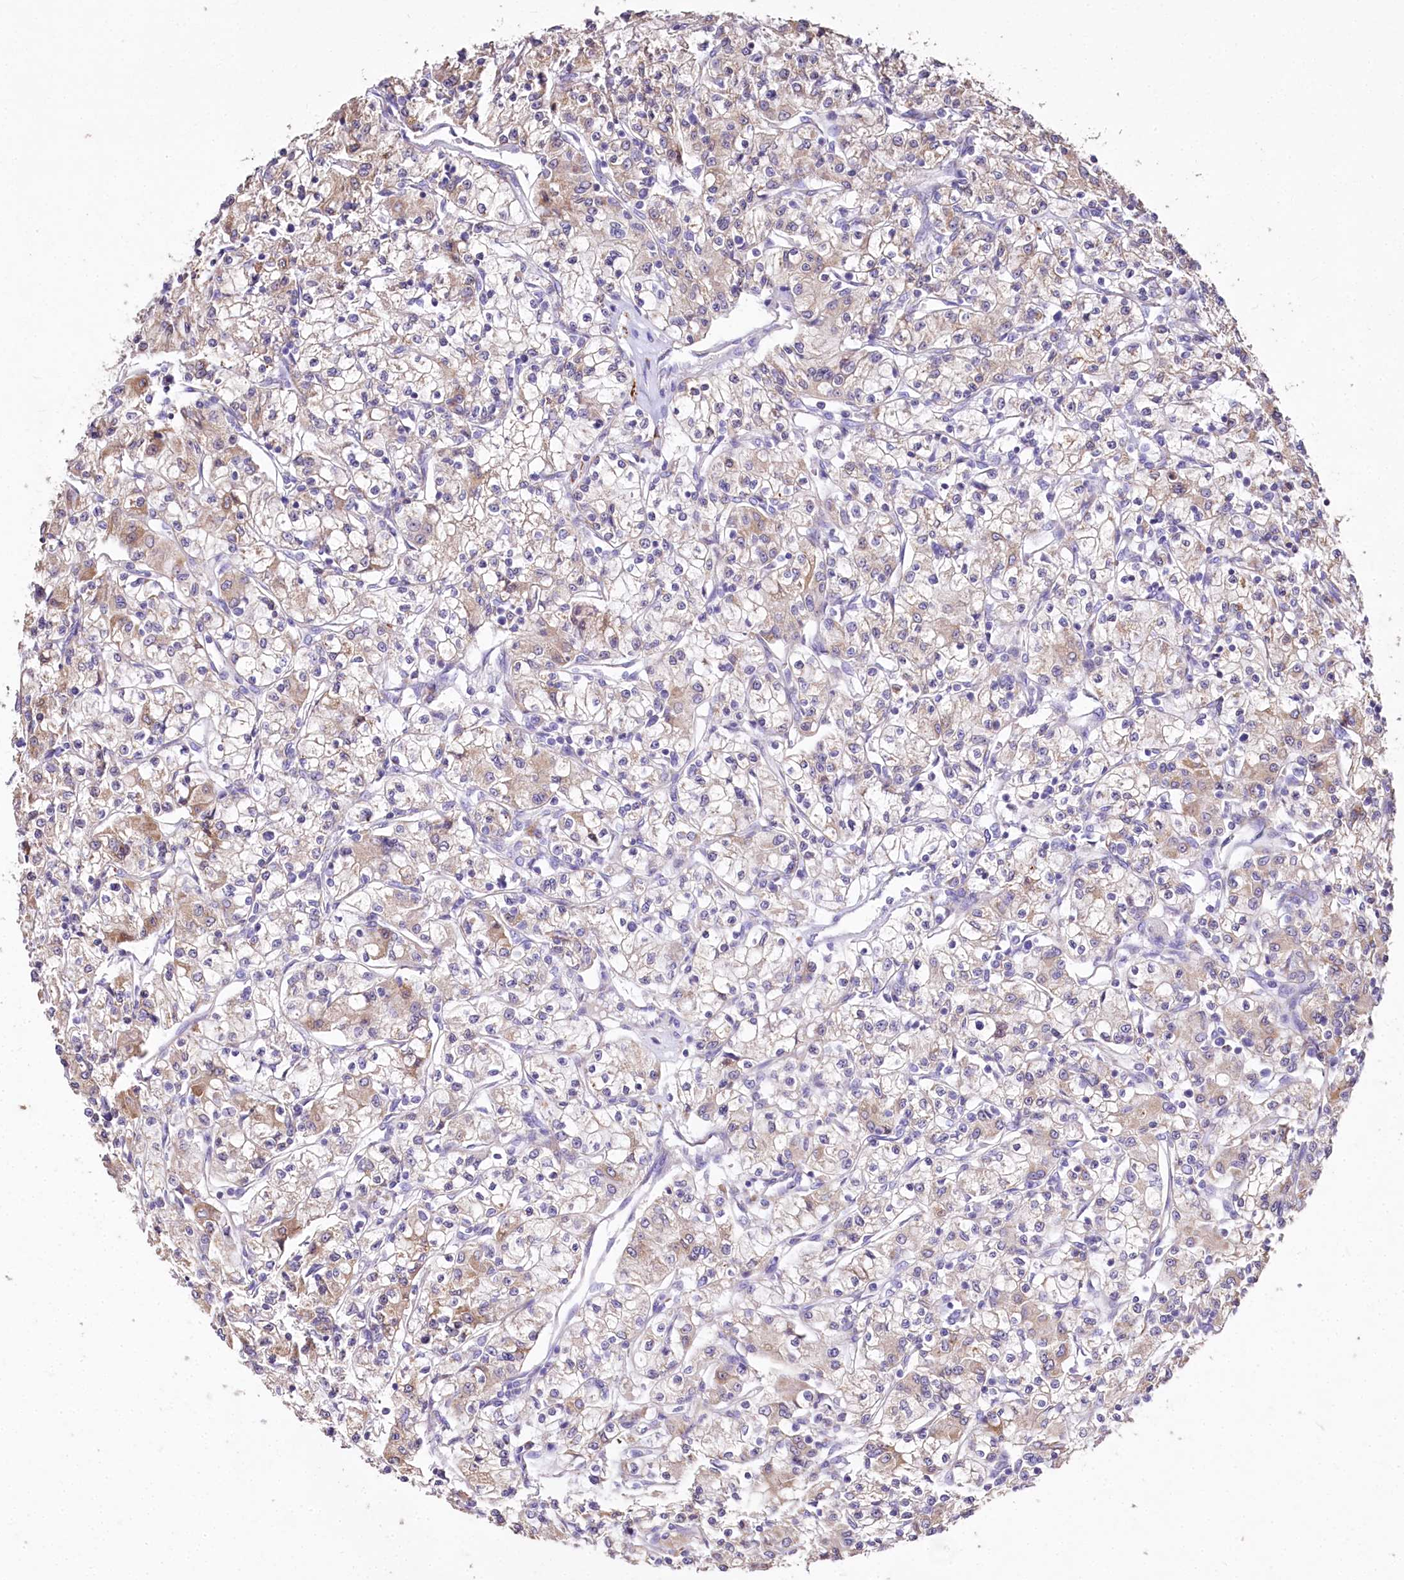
{"staining": {"intensity": "weak", "quantity": ">75%", "location": "cytoplasmic/membranous"}, "tissue": "renal cancer", "cell_type": "Tumor cells", "image_type": "cancer", "snomed": [{"axis": "morphology", "description": "Adenocarcinoma, NOS"}, {"axis": "topography", "description": "Kidney"}], "caption": "Adenocarcinoma (renal) stained with a protein marker shows weak staining in tumor cells.", "gene": "PTER", "patient": {"sex": "female", "age": 59}}